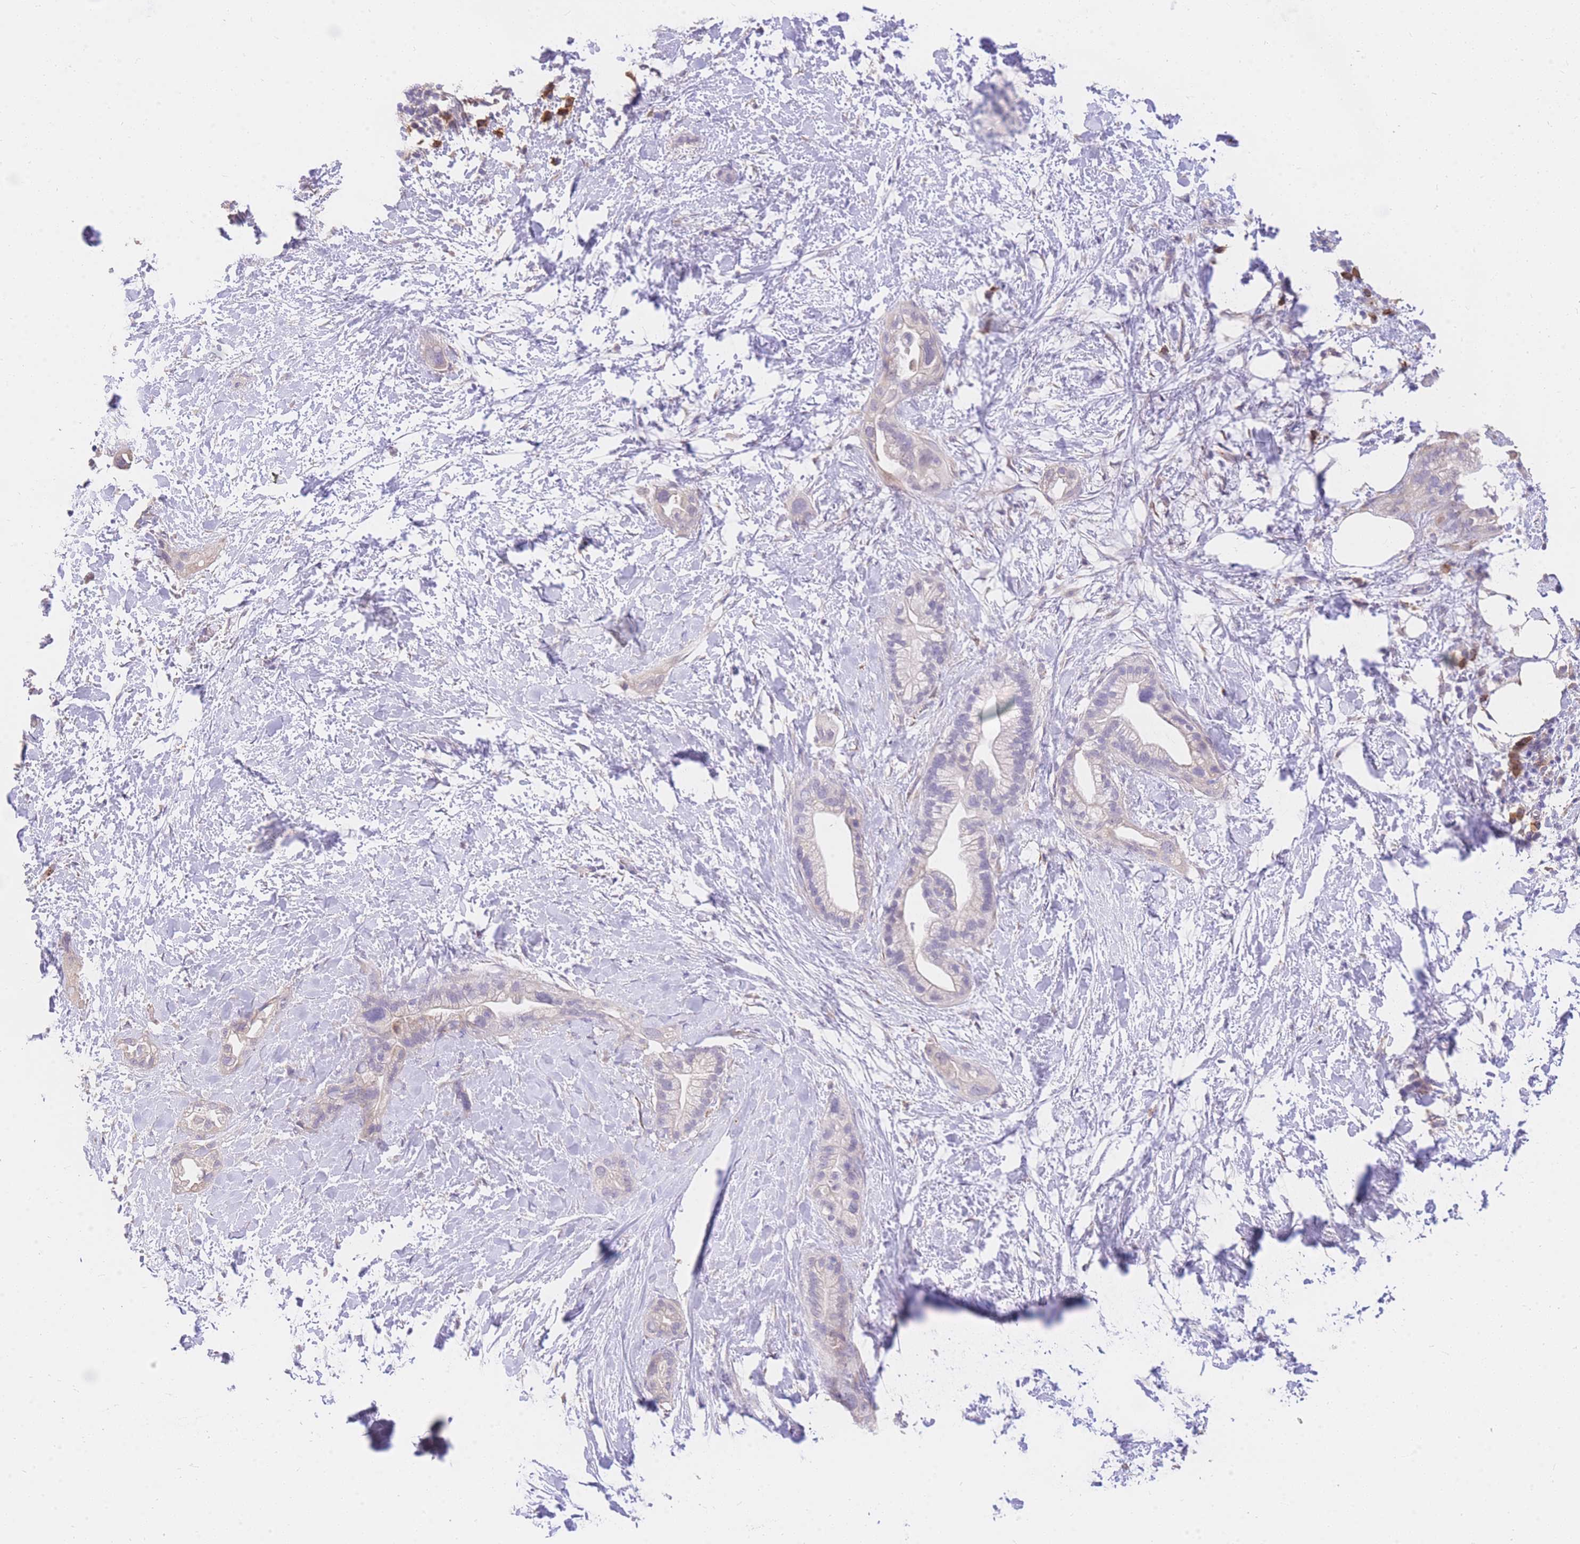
{"staining": {"intensity": "negative", "quantity": "none", "location": "none"}, "tissue": "pancreatic cancer", "cell_type": "Tumor cells", "image_type": "cancer", "snomed": [{"axis": "morphology", "description": "Adenocarcinoma, NOS"}, {"axis": "topography", "description": "Pancreas"}], "caption": "An image of pancreatic cancer (adenocarcinoma) stained for a protein reveals no brown staining in tumor cells. The staining is performed using DAB (3,3'-diaminobenzidine) brown chromogen with nuclei counter-stained in using hematoxylin.", "gene": "C2orf88", "patient": {"sex": "male", "age": 44}}